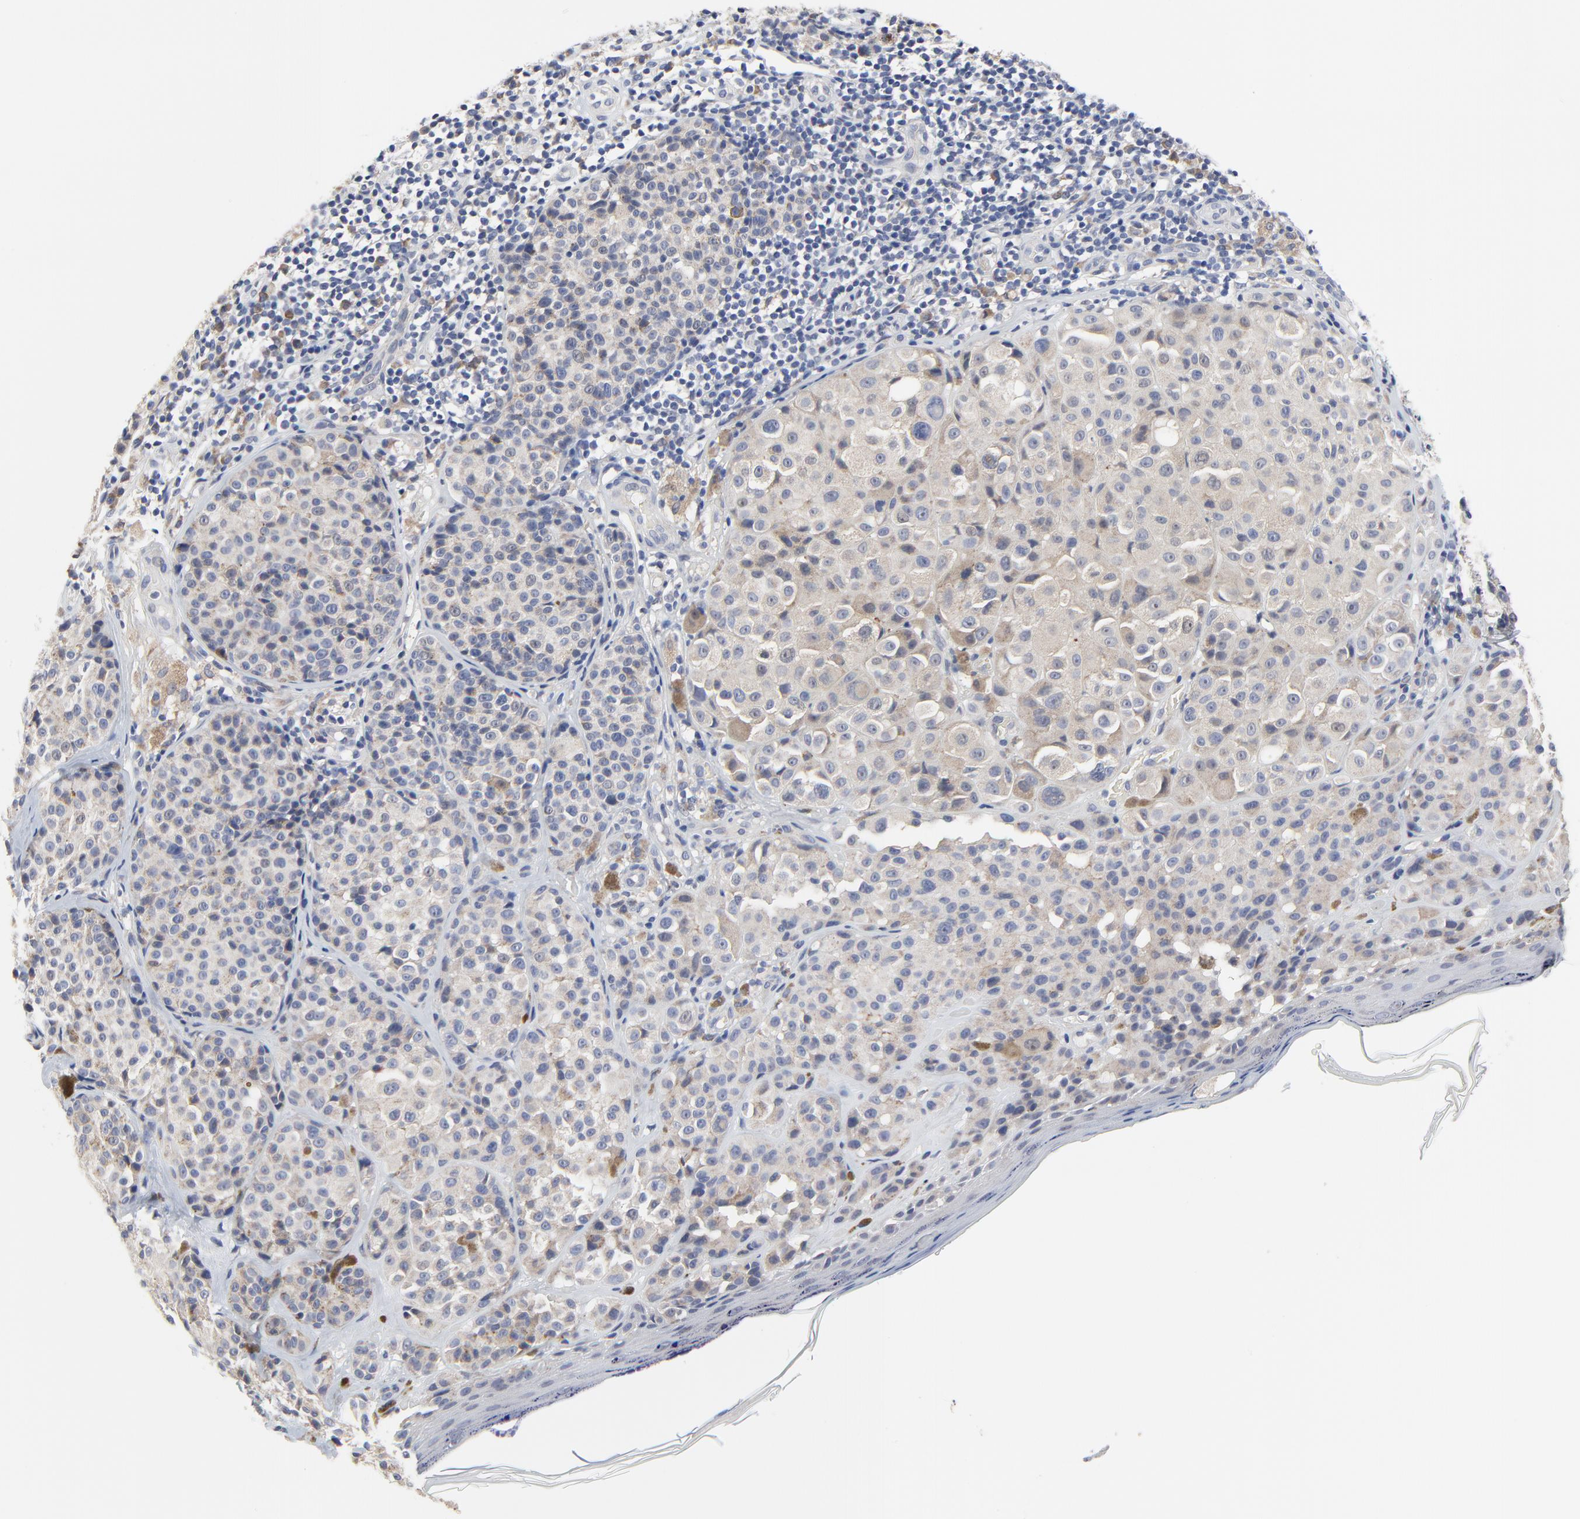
{"staining": {"intensity": "weak", "quantity": "25%-75%", "location": "cytoplasmic/membranous"}, "tissue": "melanoma", "cell_type": "Tumor cells", "image_type": "cancer", "snomed": [{"axis": "morphology", "description": "Malignant melanoma, NOS"}, {"axis": "topography", "description": "Skin"}], "caption": "A histopathology image of human melanoma stained for a protein reveals weak cytoplasmic/membranous brown staining in tumor cells.", "gene": "DHRSX", "patient": {"sex": "female", "age": 75}}